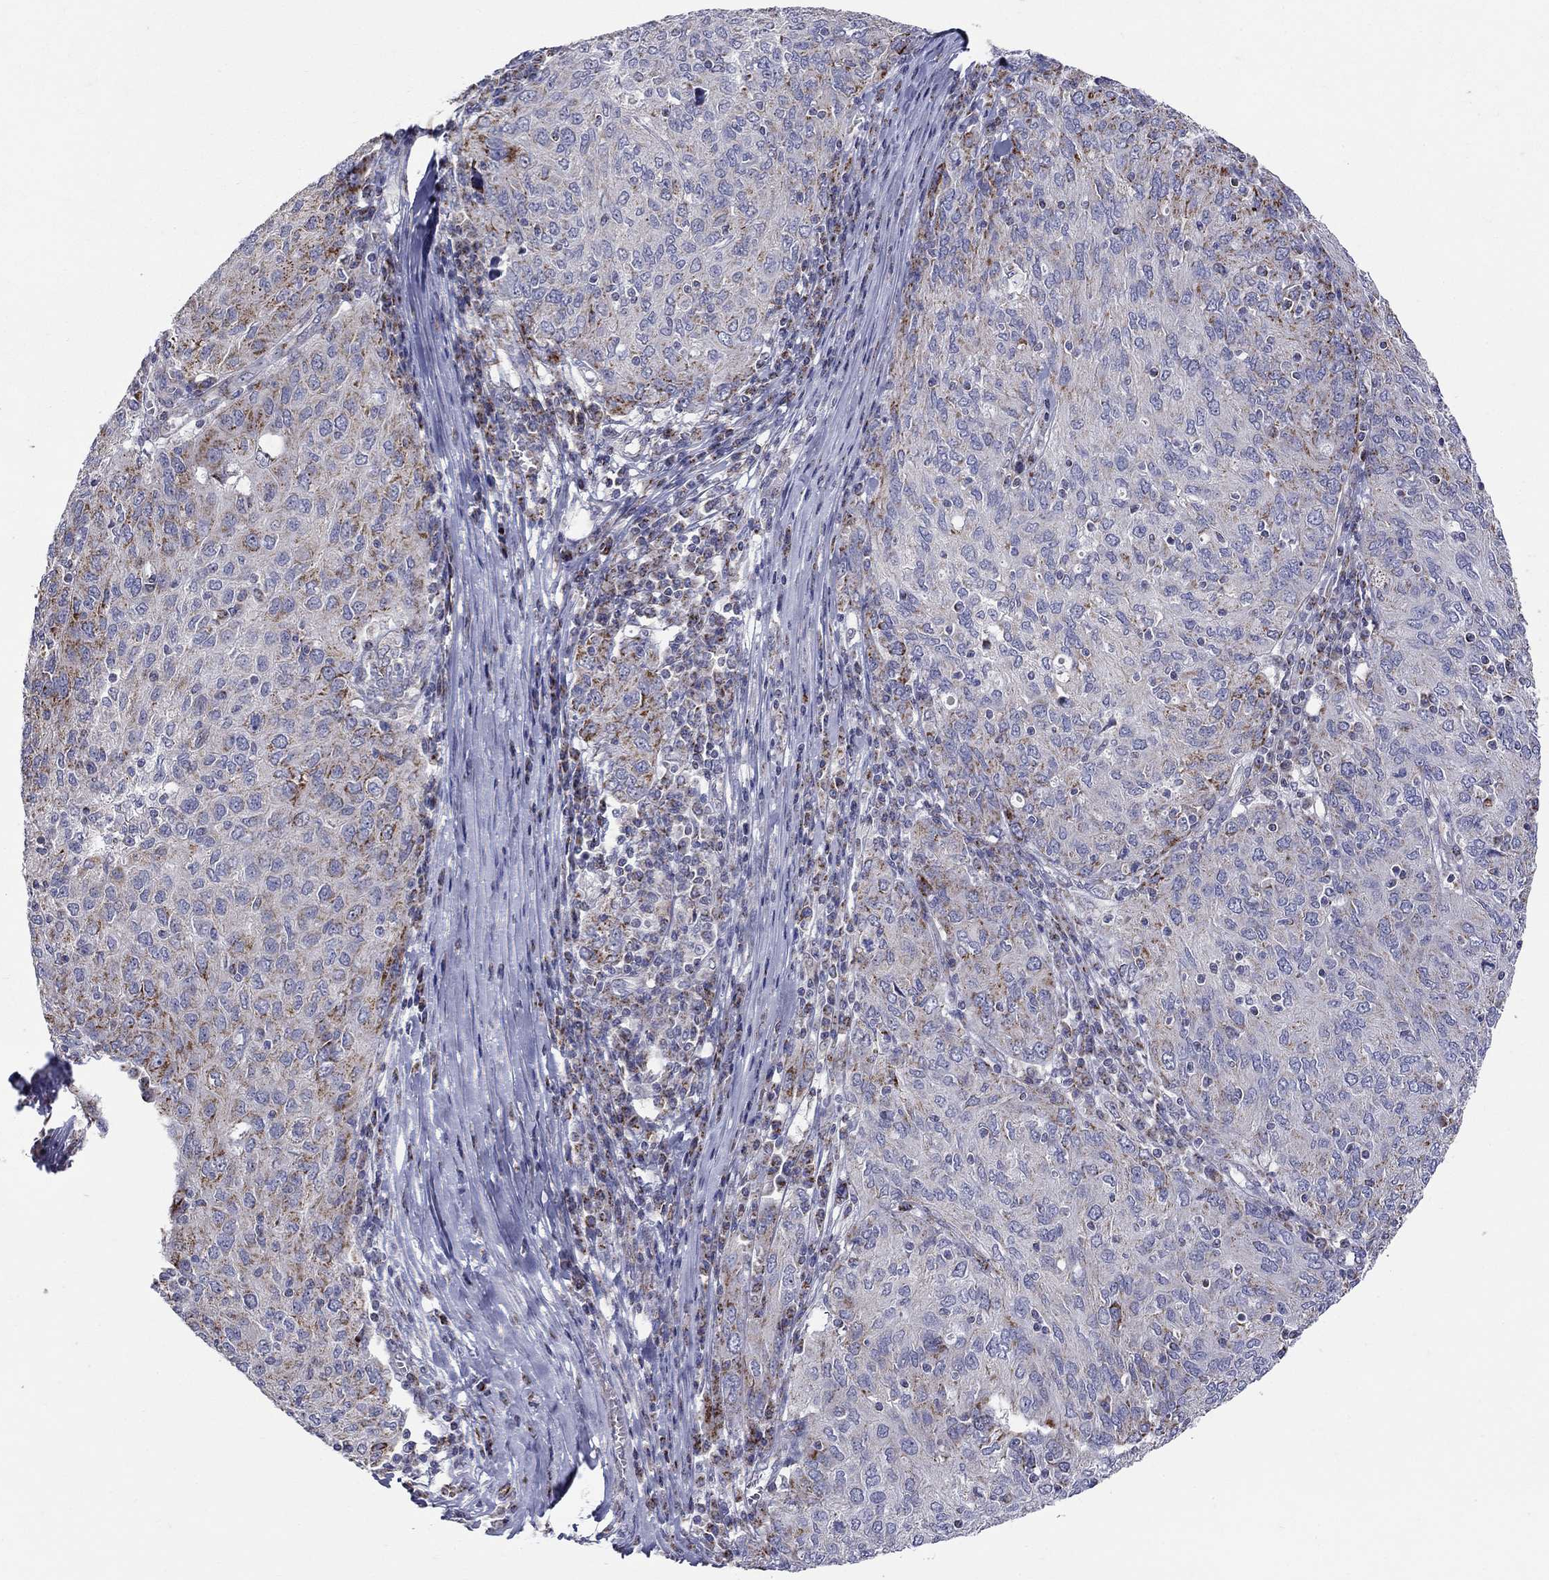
{"staining": {"intensity": "strong", "quantity": "25%-75%", "location": "cytoplasmic/membranous"}, "tissue": "ovarian cancer", "cell_type": "Tumor cells", "image_type": "cancer", "snomed": [{"axis": "morphology", "description": "Carcinoma, endometroid"}, {"axis": "topography", "description": "Ovary"}], "caption": "An image of human endometroid carcinoma (ovarian) stained for a protein exhibits strong cytoplasmic/membranous brown staining in tumor cells.", "gene": "HMX2", "patient": {"sex": "female", "age": 50}}